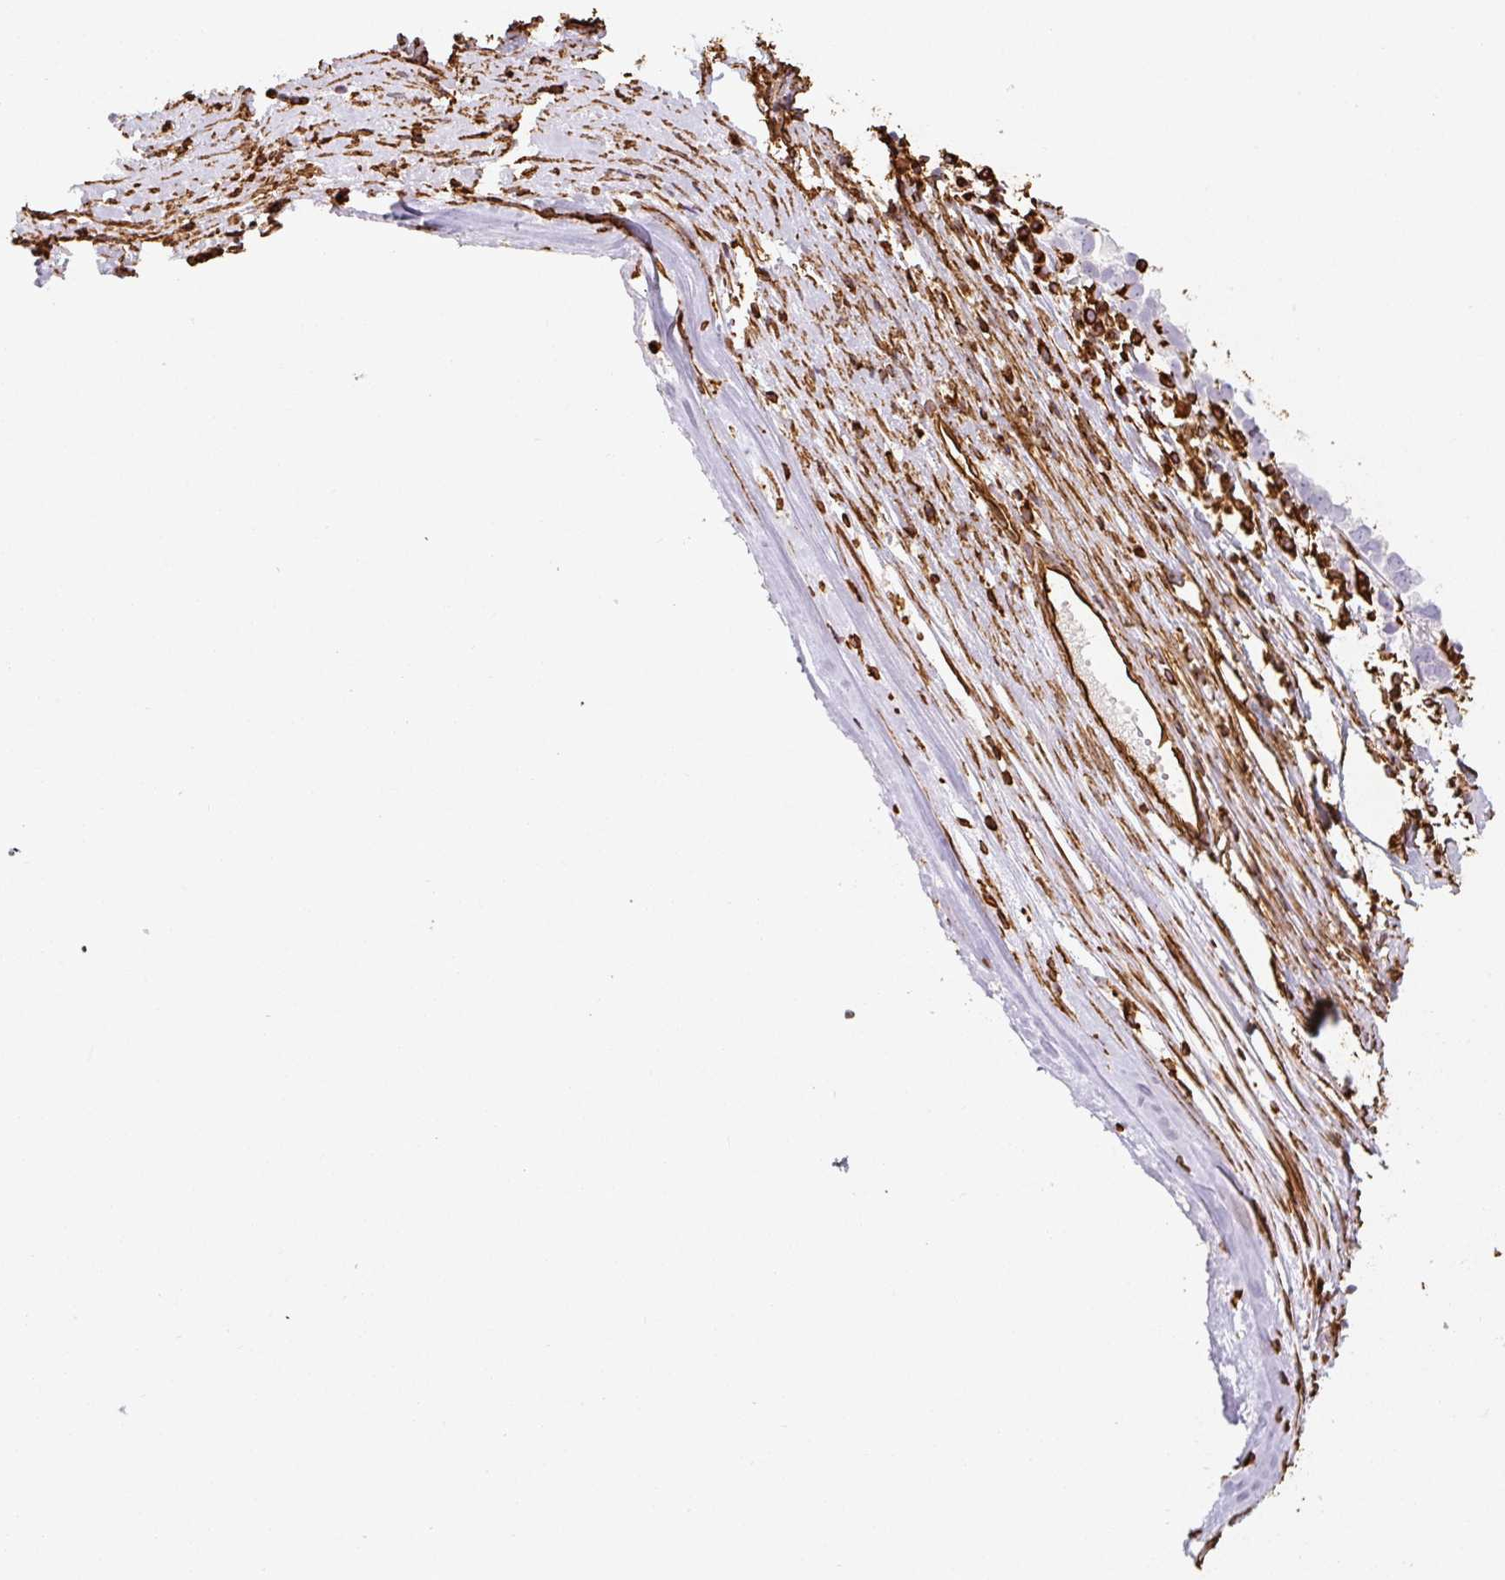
{"staining": {"intensity": "negative", "quantity": "none", "location": "none"}, "tissue": "ovarian cancer", "cell_type": "Tumor cells", "image_type": "cancer", "snomed": [{"axis": "morphology", "description": "Carcinoma, endometroid"}, {"axis": "topography", "description": "Ovary"}], "caption": "Immunohistochemistry (IHC) micrograph of neoplastic tissue: human endometroid carcinoma (ovarian) stained with DAB demonstrates no significant protein expression in tumor cells.", "gene": "VIM", "patient": {"sex": "female", "age": 62}}